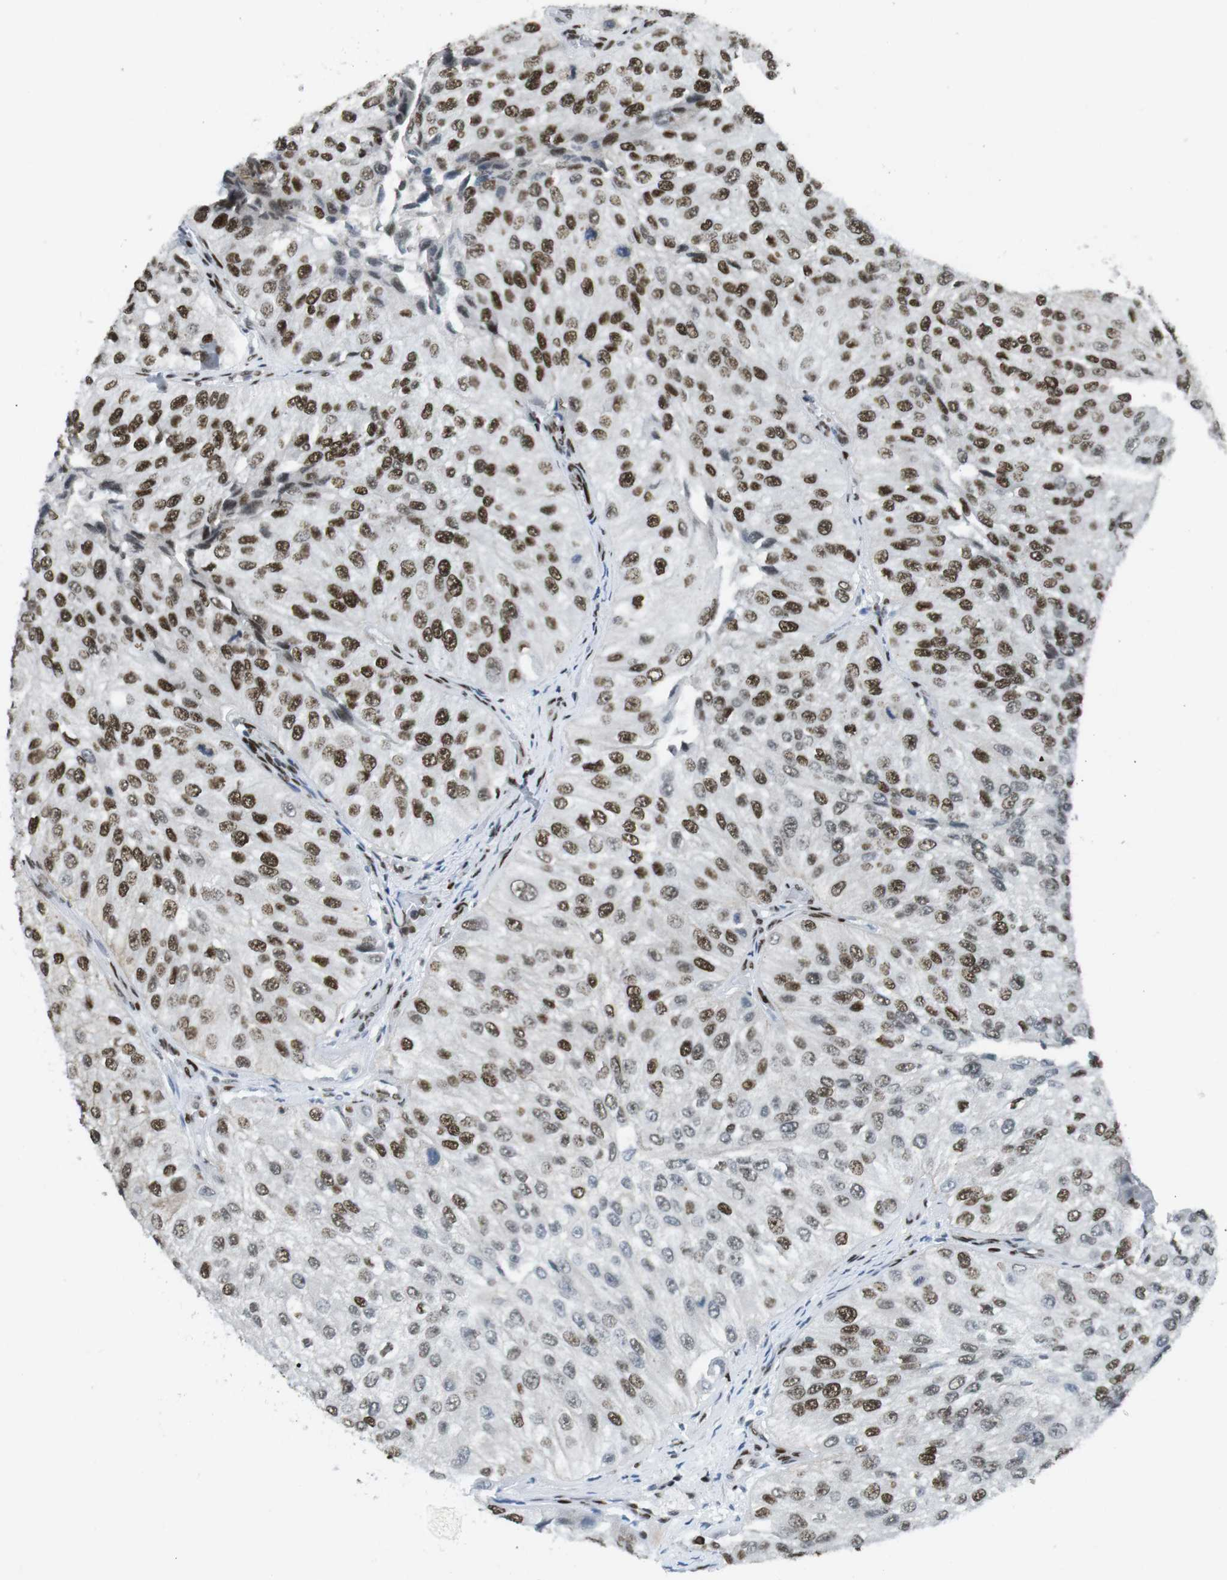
{"staining": {"intensity": "strong", "quantity": ">75%", "location": "nuclear"}, "tissue": "urothelial cancer", "cell_type": "Tumor cells", "image_type": "cancer", "snomed": [{"axis": "morphology", "description": "Urothelial carcinoma, High grade"}, {"axis": "topography", "description": "Kidney"}, {"axis": "topography", "description": "Urinary bladder"}], "caption": "High-power microscopy captured an IHC micrograph of urothelial carcinoma (high-grade), revealing strong nuclear positivity in approximately >75% of tumor cells.", "gene": "ARID1A", "patient": {"sex": "male", "age": 77}}